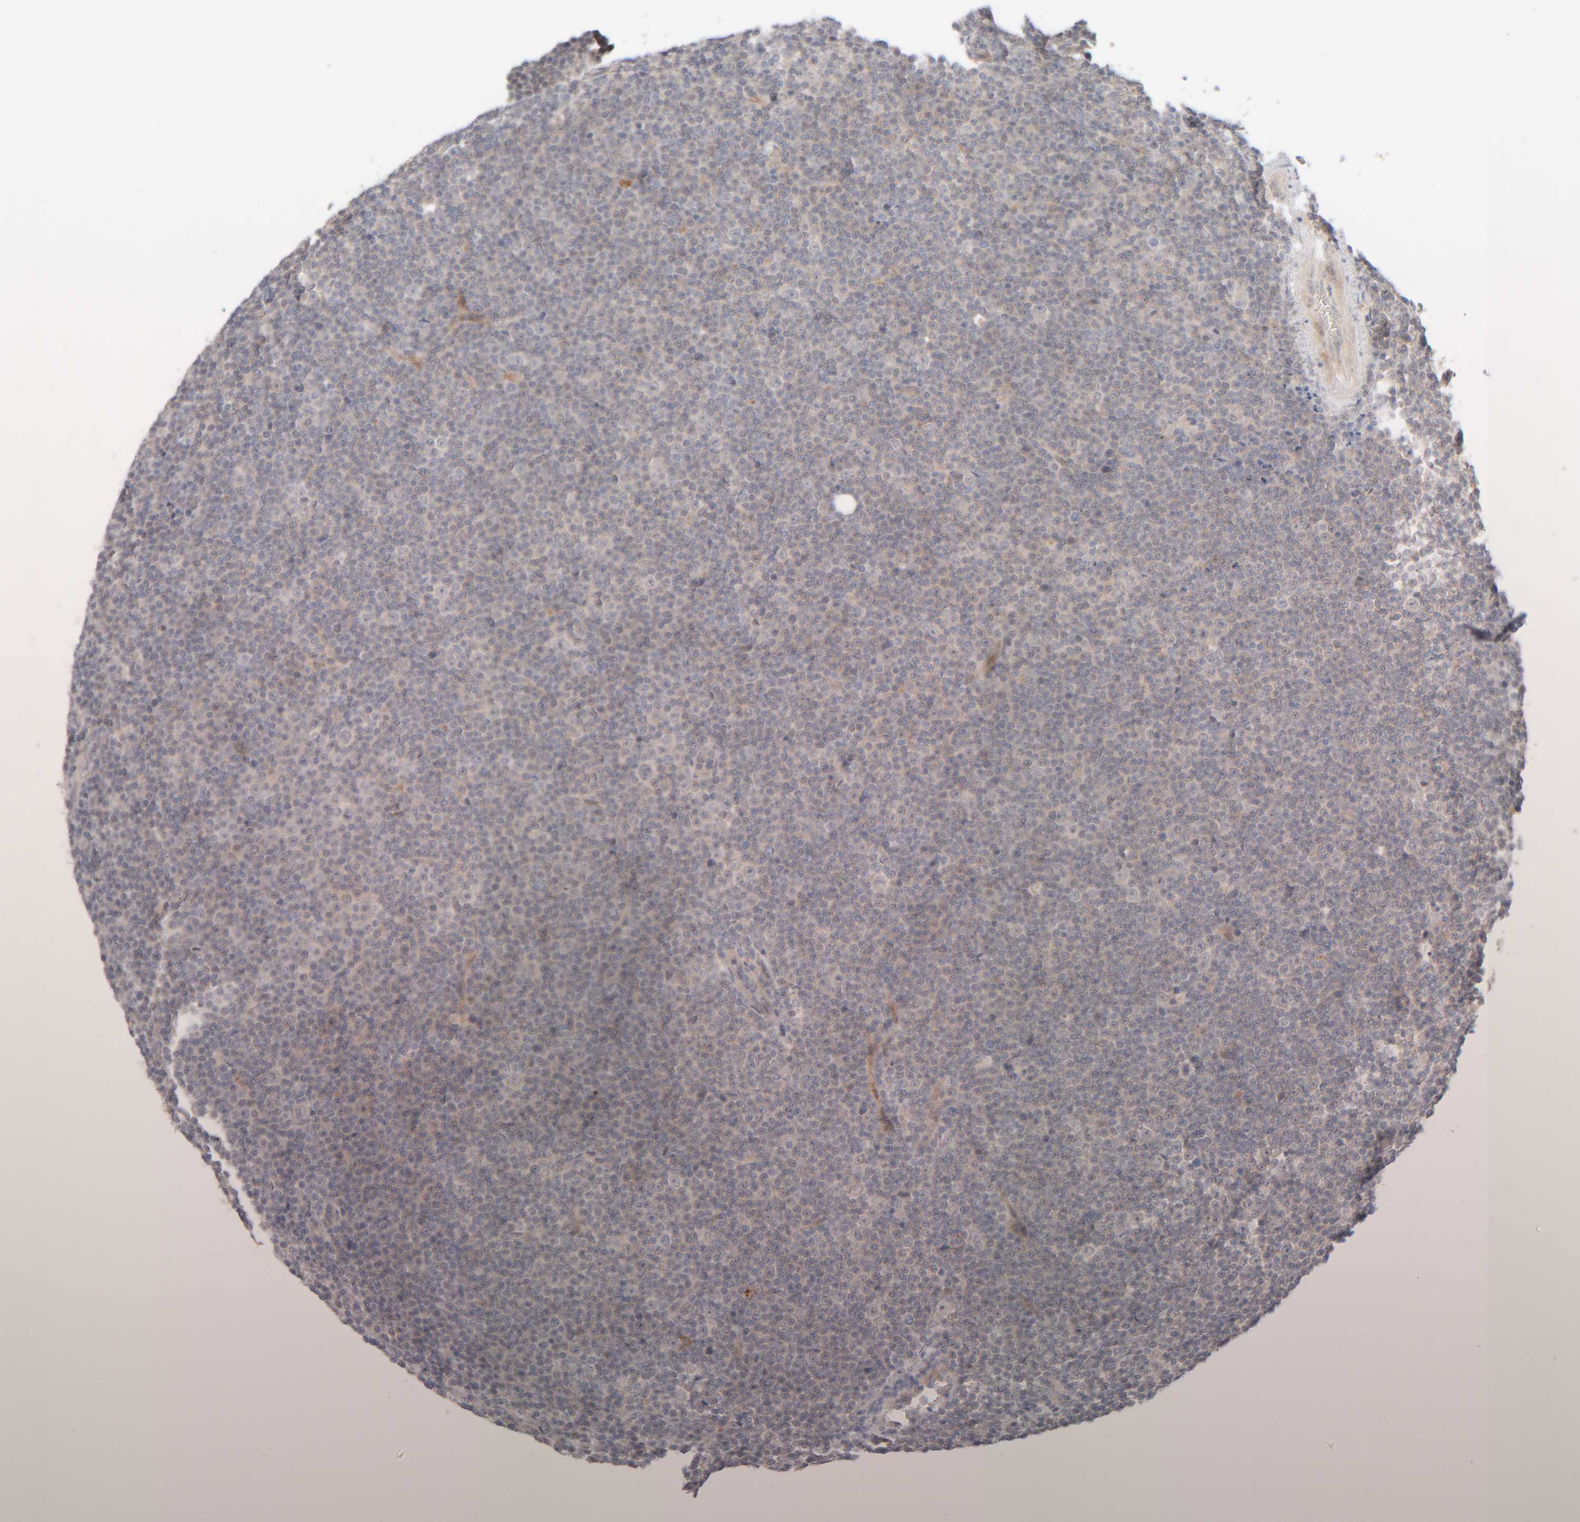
{"staining": {"intensity": "negative", "quantity": "none", "location": "none"}, "tissue": "lymphoma", "cell_type": "Tumor cells", "image_type": "cancer", "snomed": [{"axis": "morphology", "description": "Malignant lymphoma, non-Hodgkin's type, Low grade"}, {"axis": "topography", "description": "Lymph node"}], "caption": "Tumor cells are negative for brown protein staining in lymphoma.", "gene": "CHKA", "patient": {"sex": "female", "age": 67}}